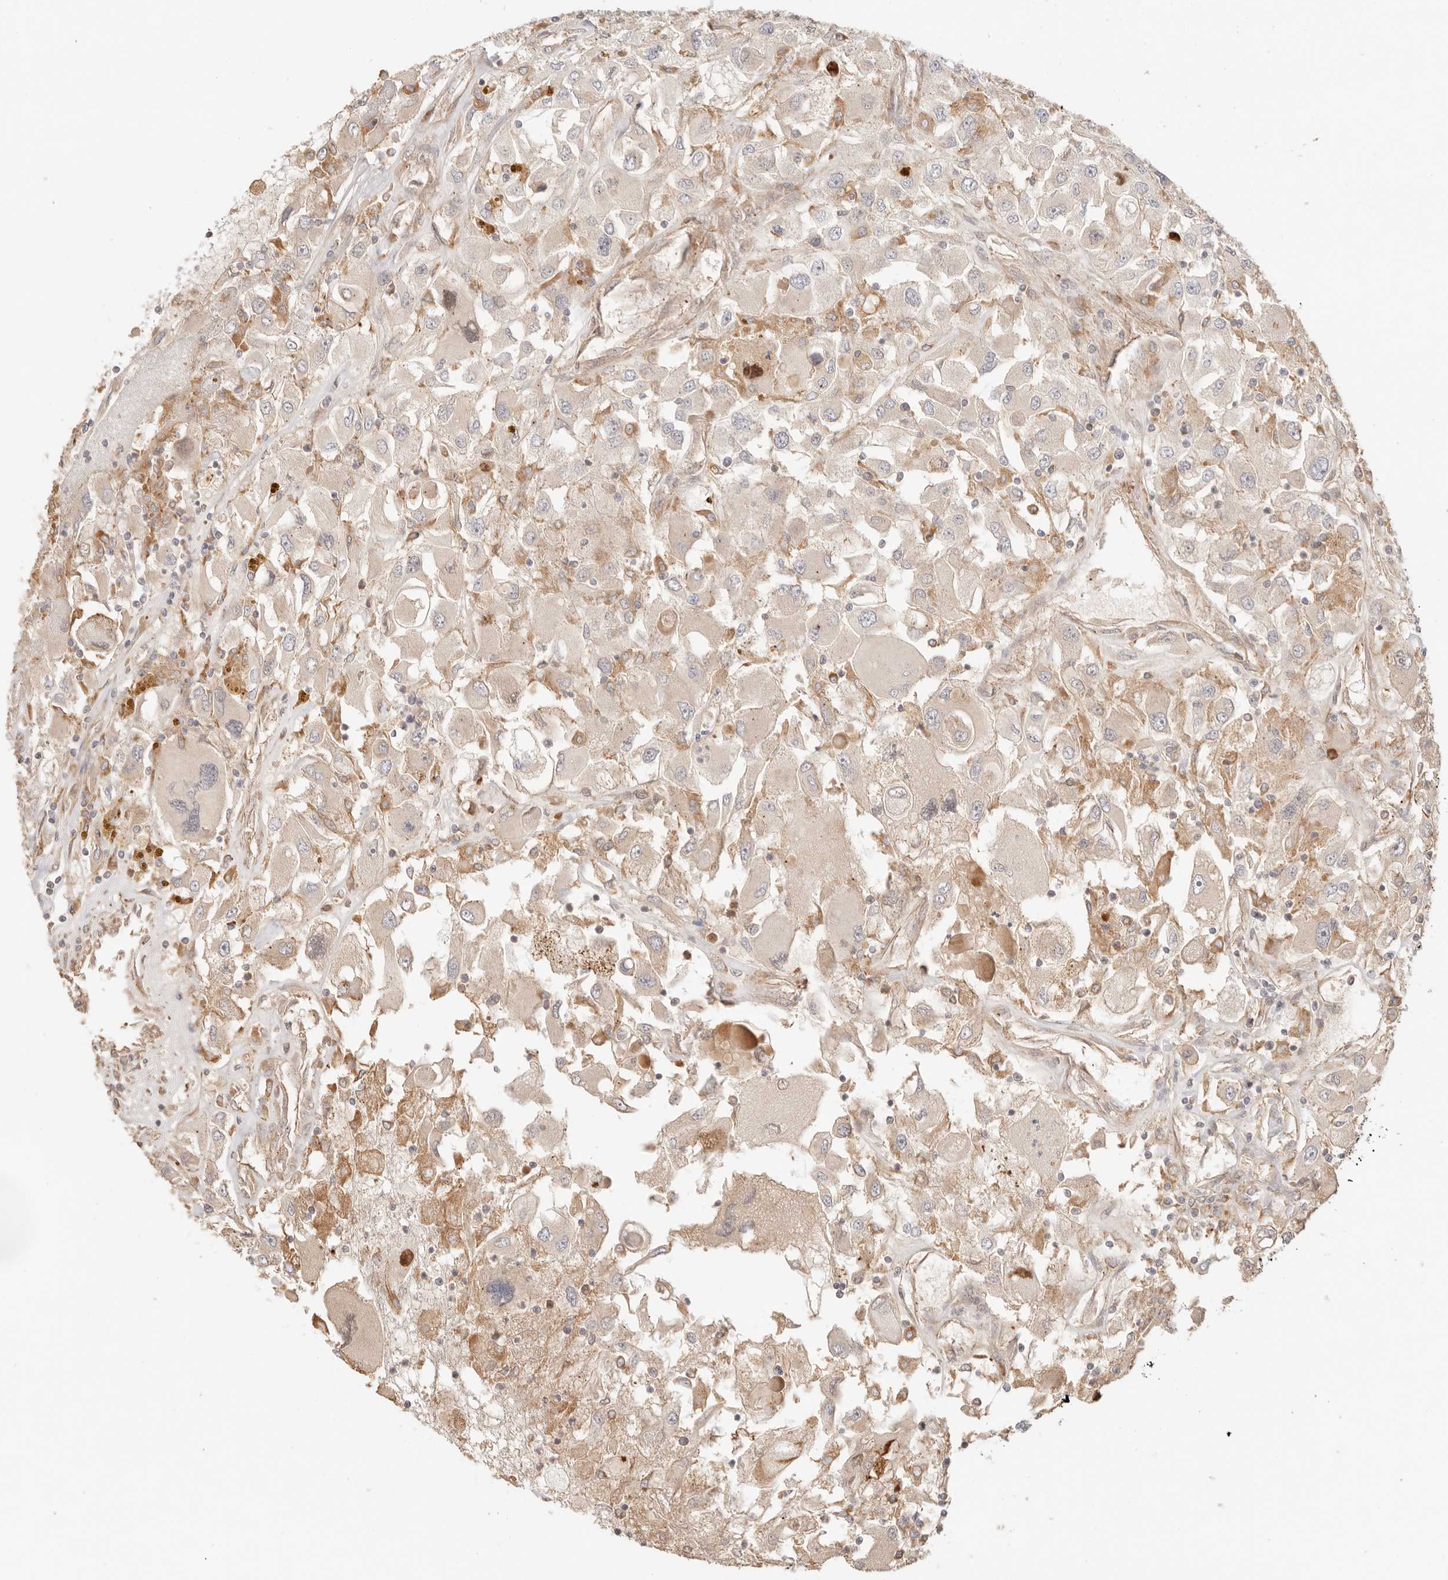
{"staining": {"intensity": "weak", "quantity": ">75%", "location": "cytoplasmic/membranous"}, "tissue": "renal cancer", "cell_type": "Tumor cells", "image_type": "cancer", "snomed": [{"axis": "morphology", "description": "Adenocarcinoma, NOS"}, {"axis": "topography", "description": "Kidney"}], "caption": "Adenocarcinoma (renal) stained with a brown dye displays weak cytoplasmic/membranous positive staining in about >75% of tumor cells.", "gene": "IL1R2", "patient": {"sex": "female", "age": 52}}